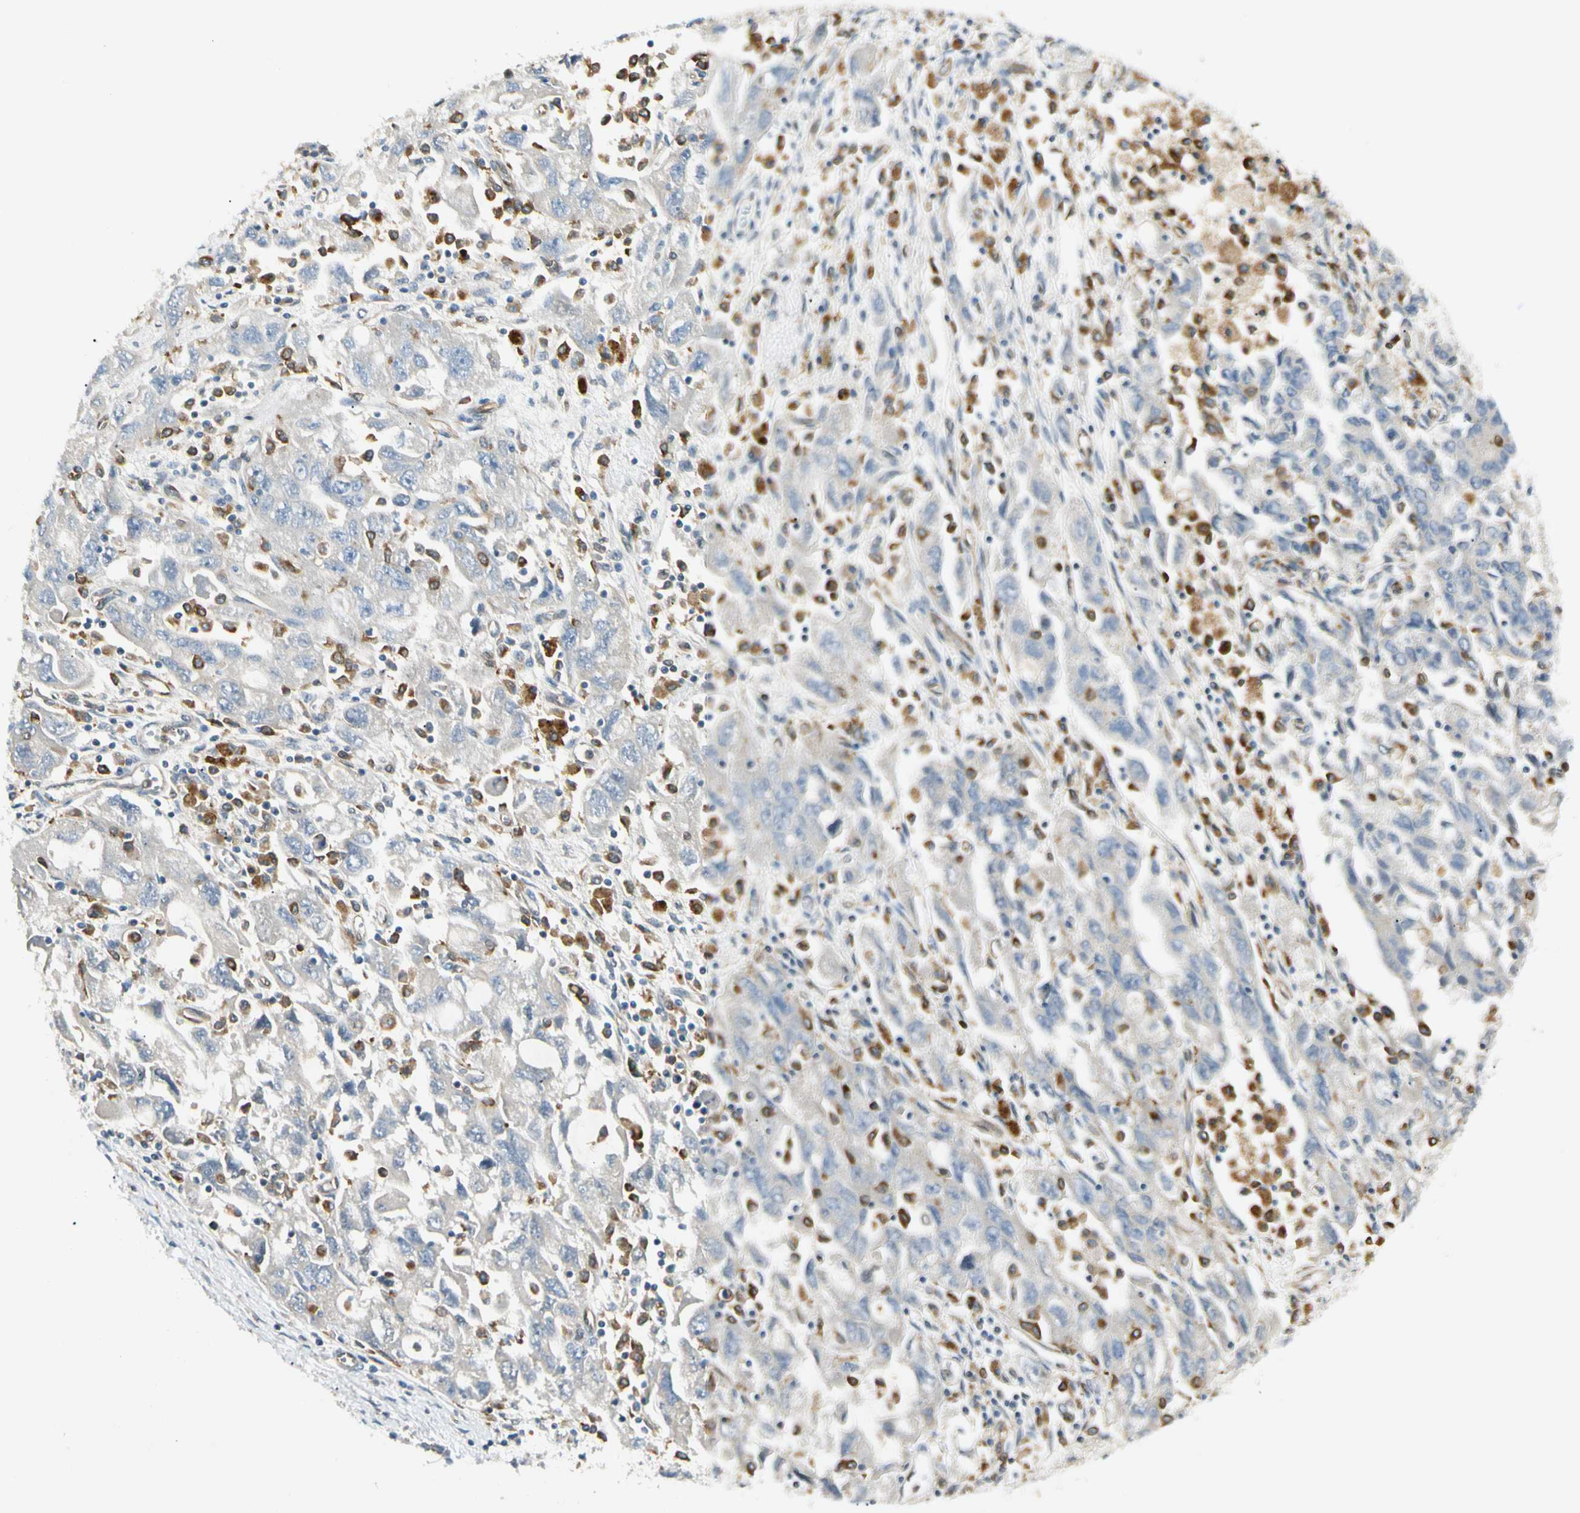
{"staining": {"intensity": "negative", "quantity": "none", "location": "none"}, "tissue": "ovarian cancer", "cell_type": "Tumor cells", "image_type": "cancer", "snomed": [{"axis": "morphology", "description": "Carcinoma, NOS"}, {"axis": "morphology", "description": "Cystadenocarcinoma, serous, NOS"}, {"axis": "topography", "description": "Ovary"}], "caption": "Immunohistochemistry of human ovarian cancer shows no expression in tumor cells.", "gene": "LPCAT2", "patient": {"sex": "female", "age": 69}}